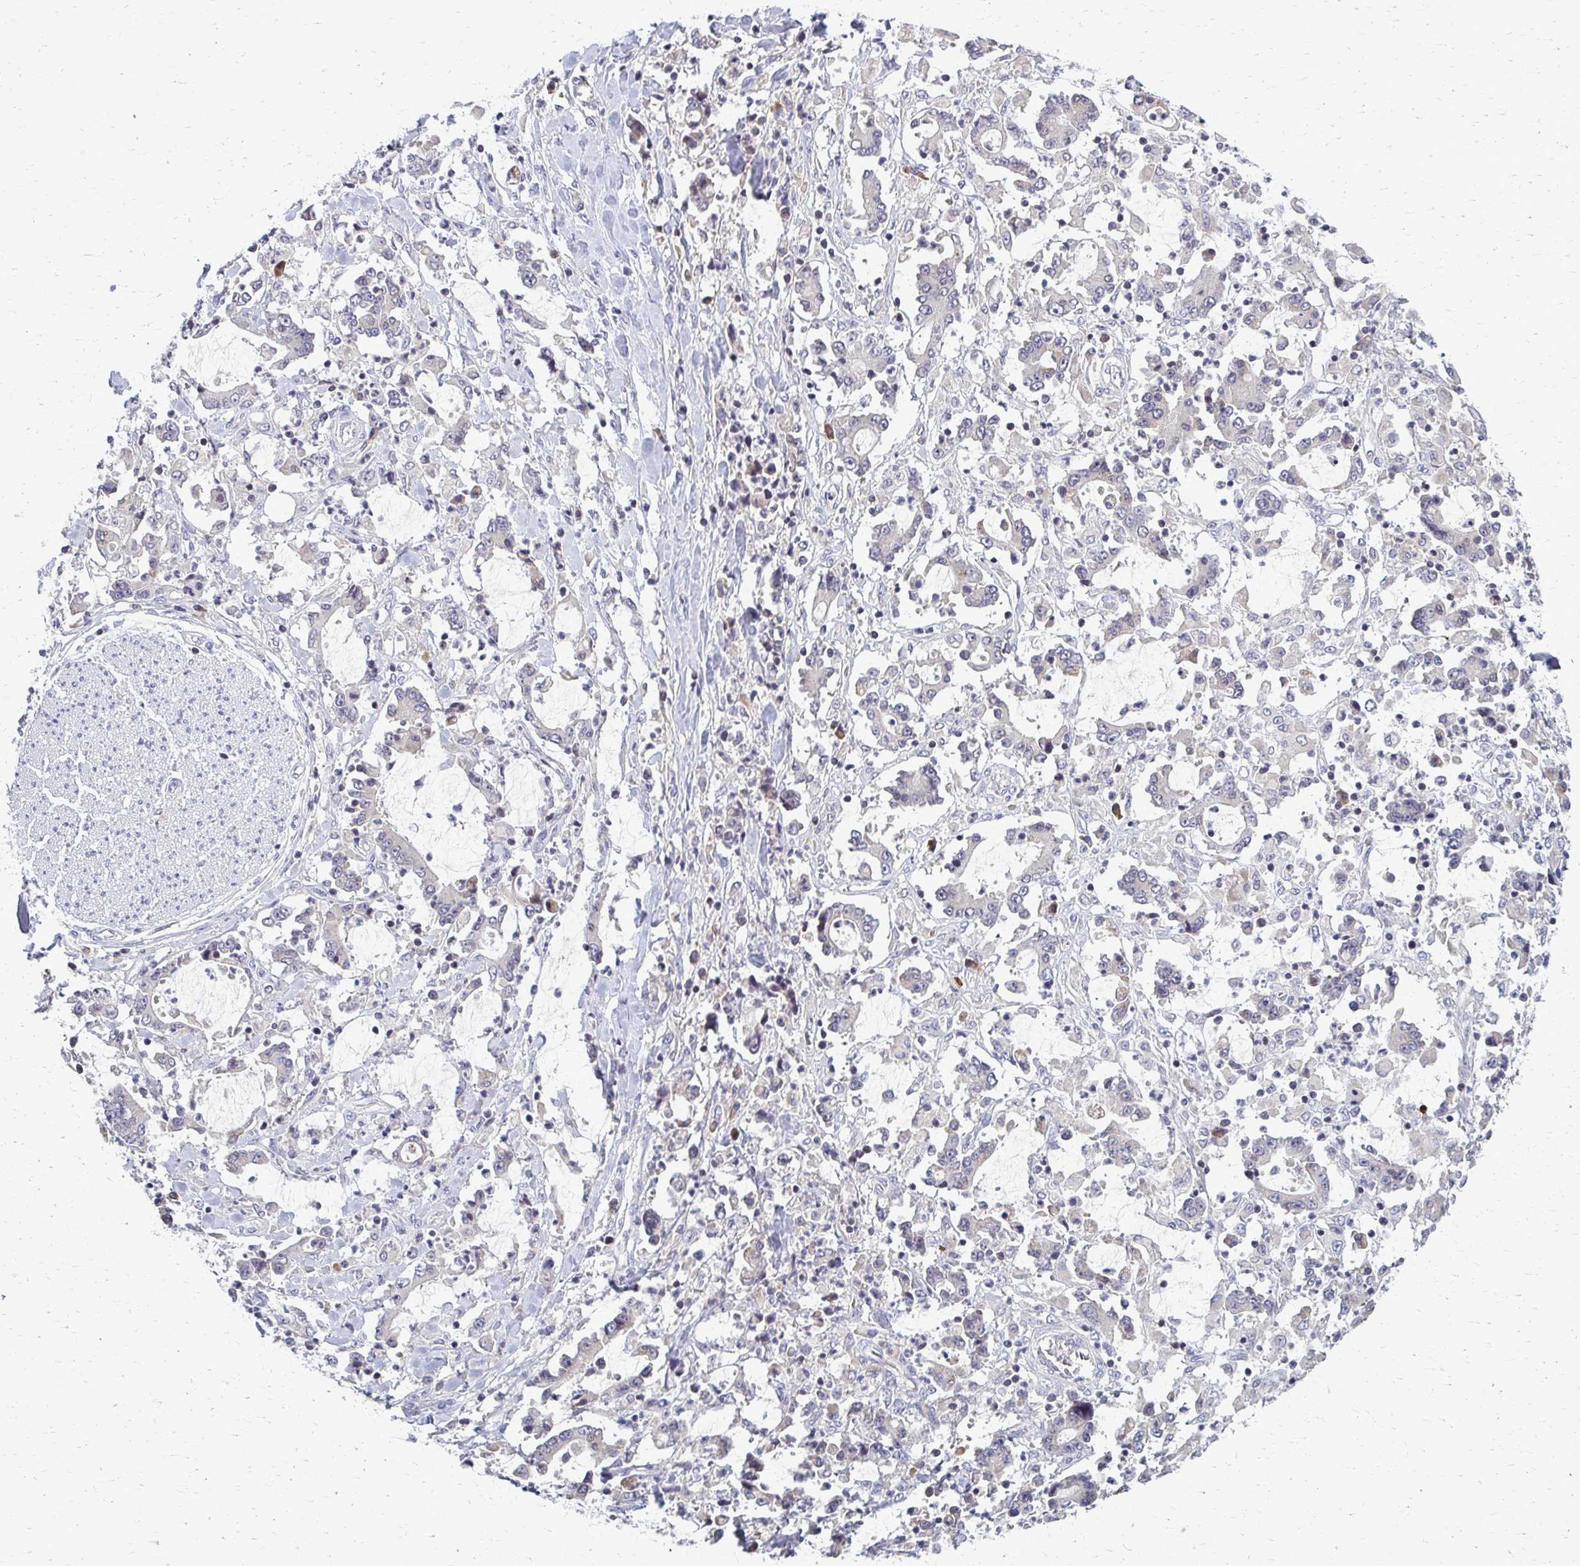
{"staining": {"intensity": "negative", "quantity": "none", "location": "none"}, "tissue": "stomach cancer", "cell_type": "Tumor cells", "image_type": "cancer", "snomed": [{"axis": "morphology", "description": "Adenocarcinoma, NOS"}, {"axis": "topography", "description": "Stomach, upper"}], "caption": "The histopathology image reveals no significant staining in tumor cells of adenocarcinoma (stomach).", "gene": "MCRIP2", "patient": {"sex": "male", "age": 68}}